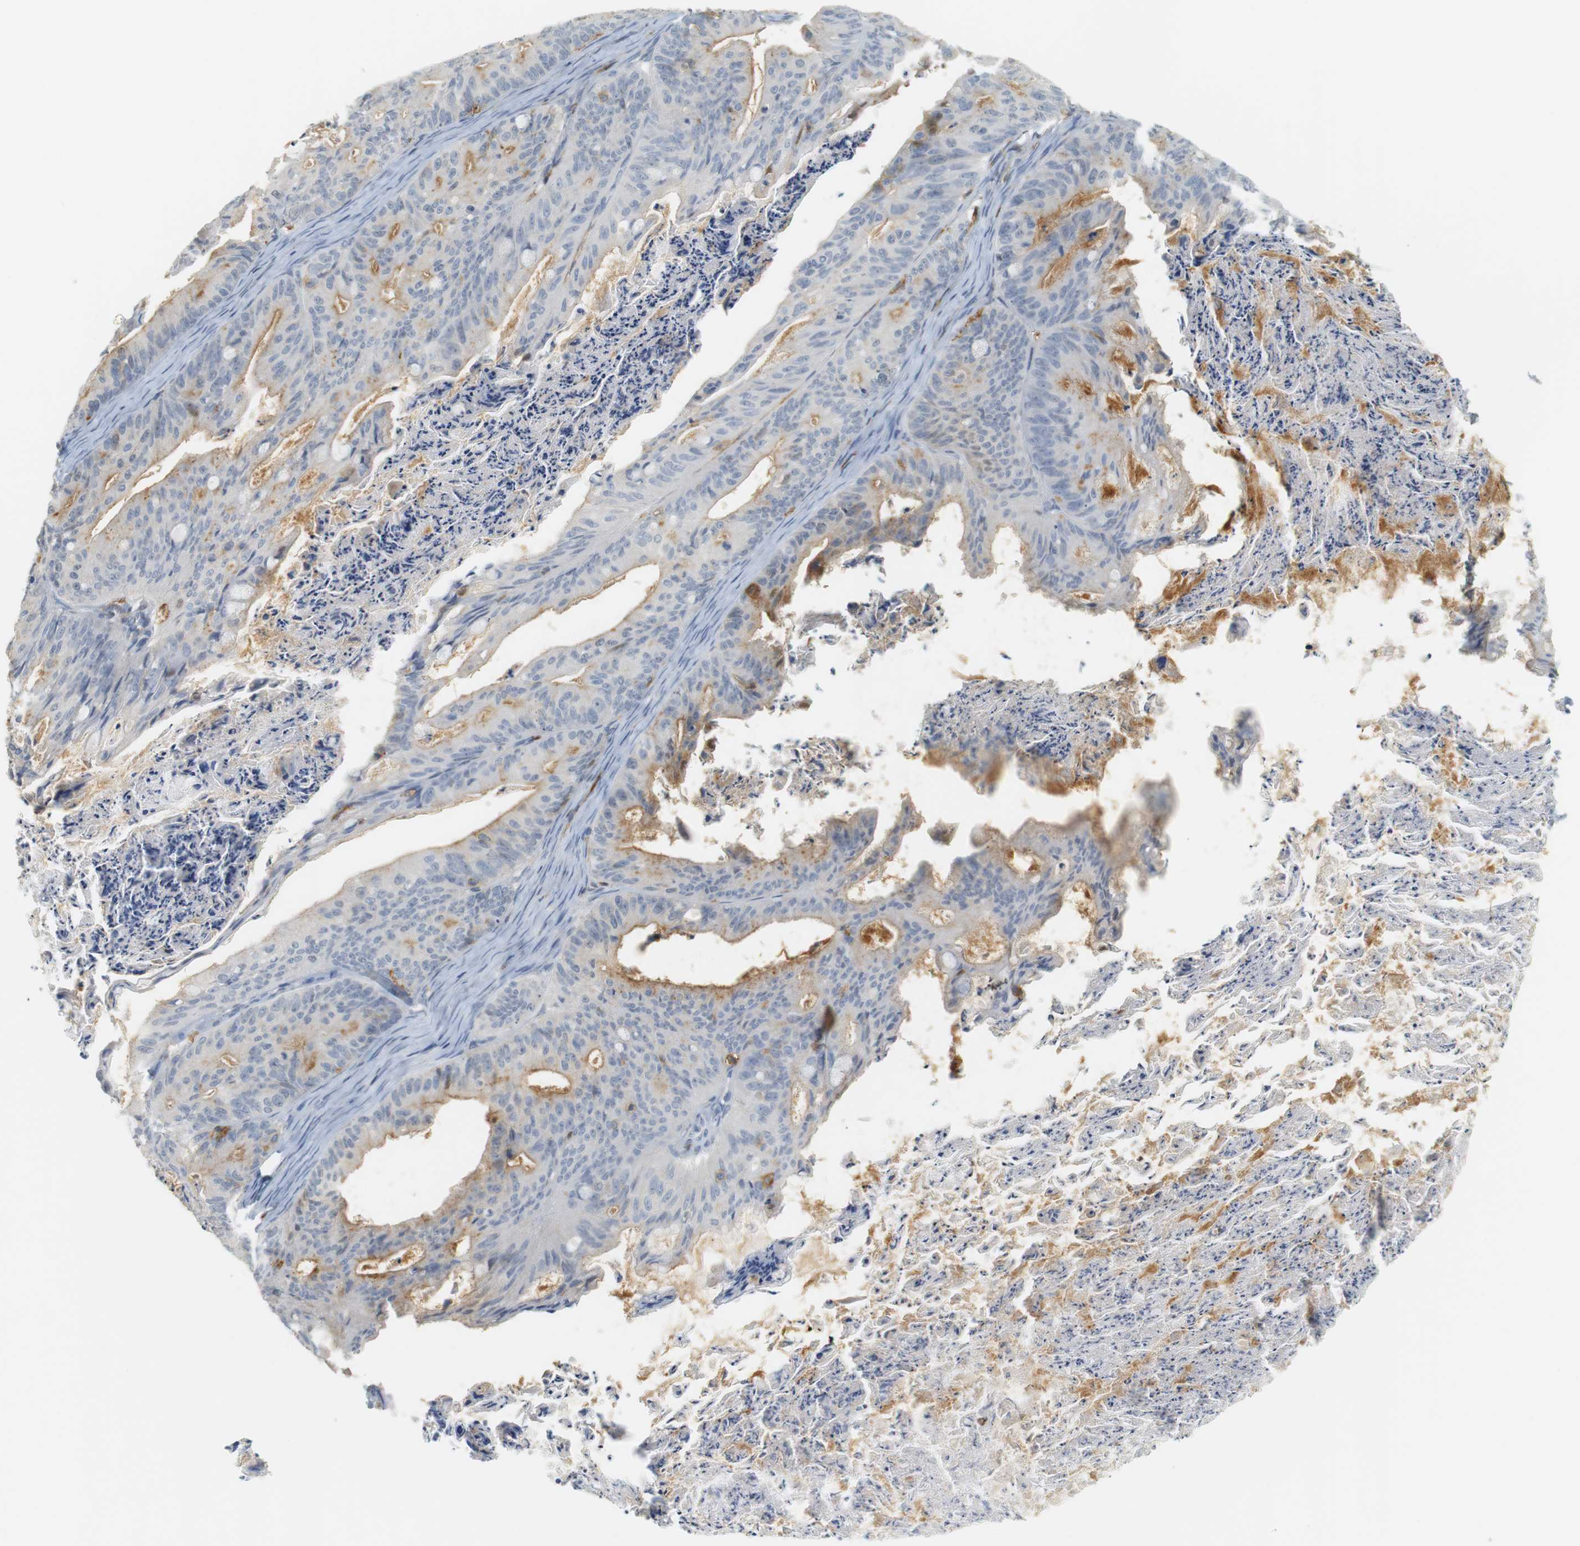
{"staining": {"intensity": "weak", "quantity": "25%-75%", "location": "cytoplasmic/membranous"}, "tissue": "ovarian cancer", "cell_type": "Tumor cells", "image_type": "cancer", "snomed": [{"axis": "morphology", "description": "Cystadenocarcinoma, mucinous, NOS"}, {"axis": "topography", "description": "Ovary"}], "caption": "Ovarian mucinous cystadenocarcinoma stained with immunohistochemistry demonstrates weak cytoplasmic/membranous expression in about 25%-75% of tumor cells.", "gene": "SIRPA", "patient": {"sex": "female", "age": 37}}